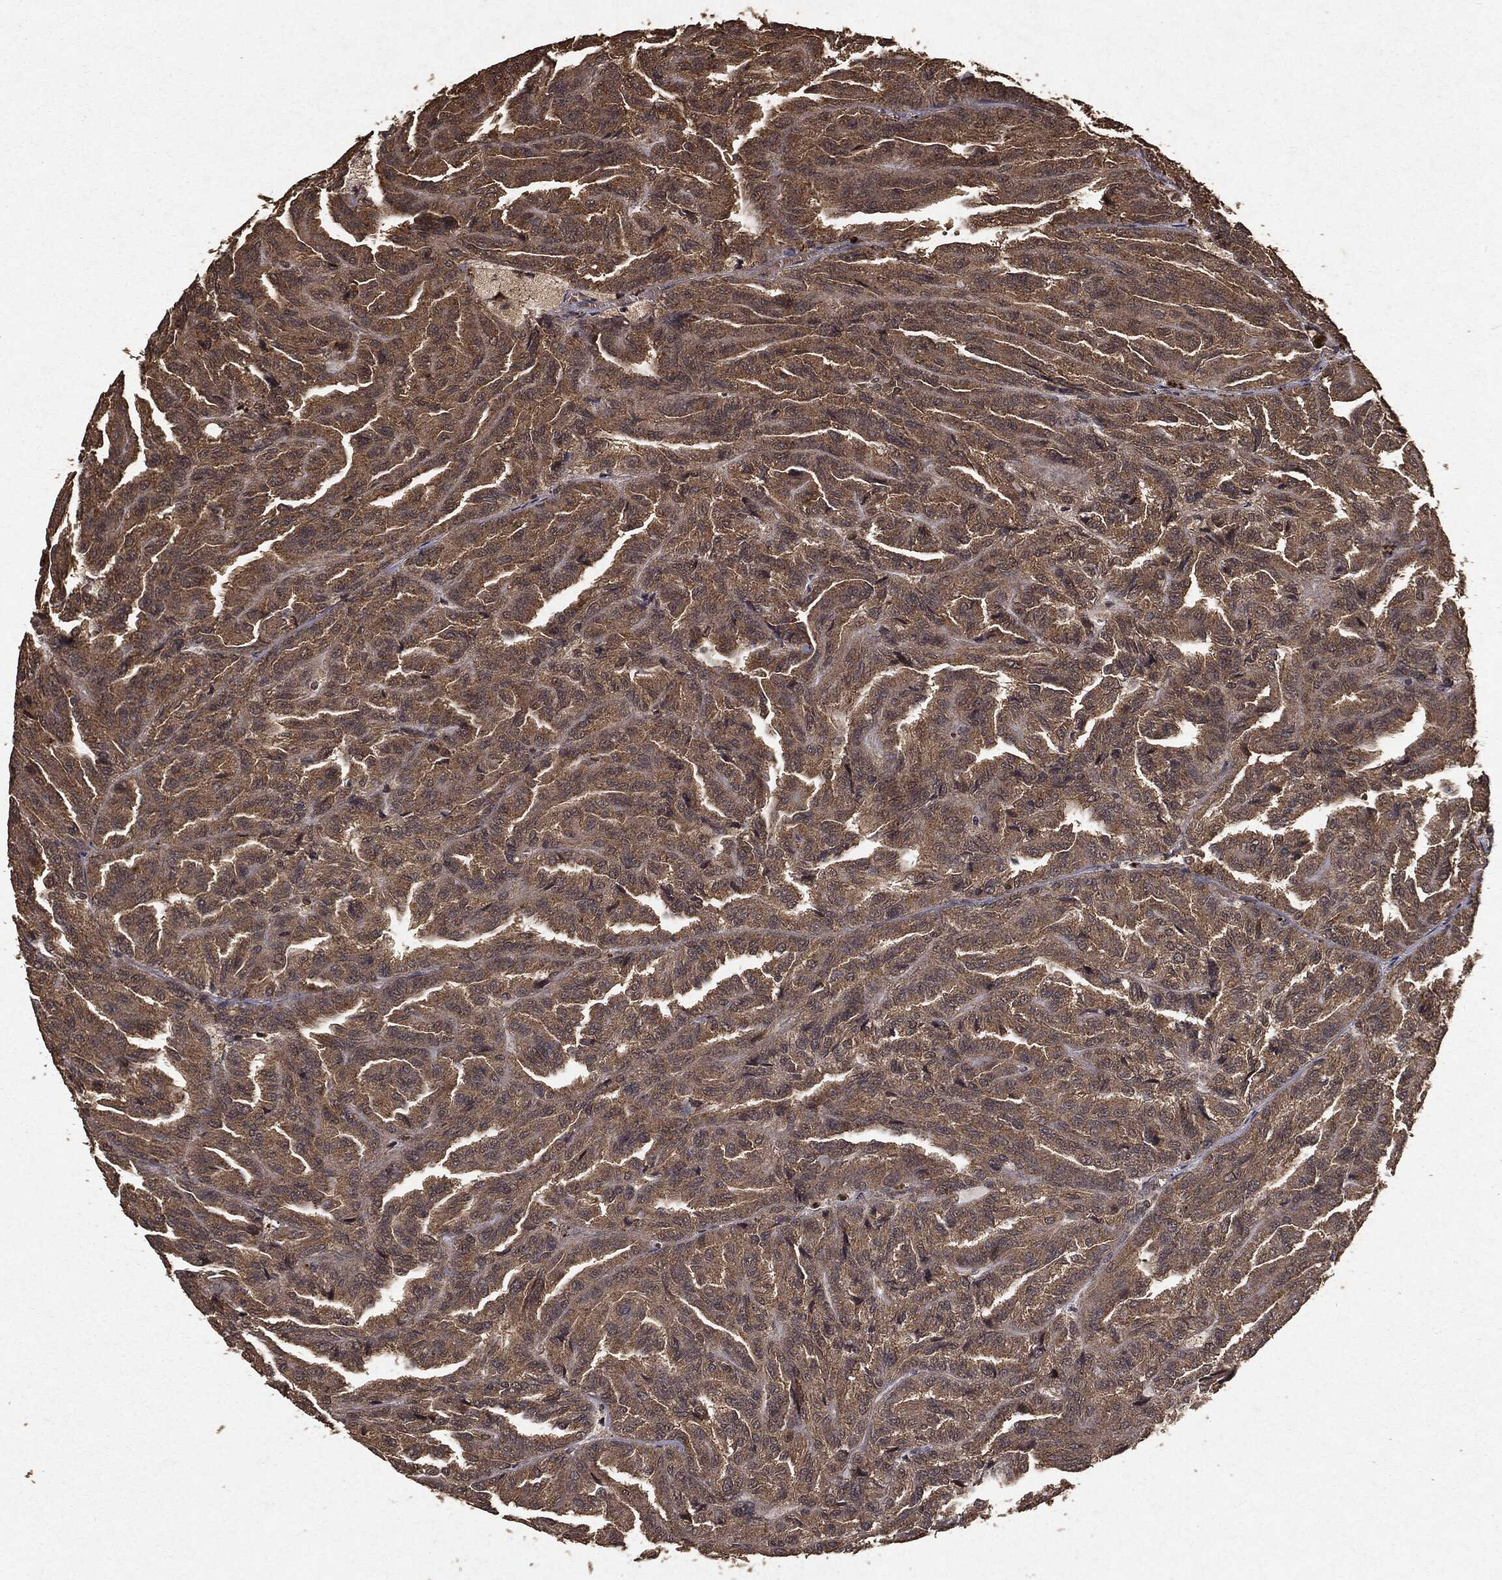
{"staining": {"intensity": "moderate", "quantity": ">75%", "location": "cytoplasmic/membranous"}, "tissue": "renal cancer", "cell_type": "Tumor cells", "image_type": "cancer", "snomed": [{"axis": "morphology", "description": "Adenocarcinoma, NOS"}, {"axis": "topography", "description": "Kidney"}], "caption": "Brown immunohistochemical staining in renal adenocarcinoma shows moderate cytoplasmic/membranous positivity in approximately >75% of tumor cells. Immunohistochemistry stains the protein in brown and the nuclei are stained blue.", "gene": "NME1", "patient": {"sex": "male", "age": 79}}